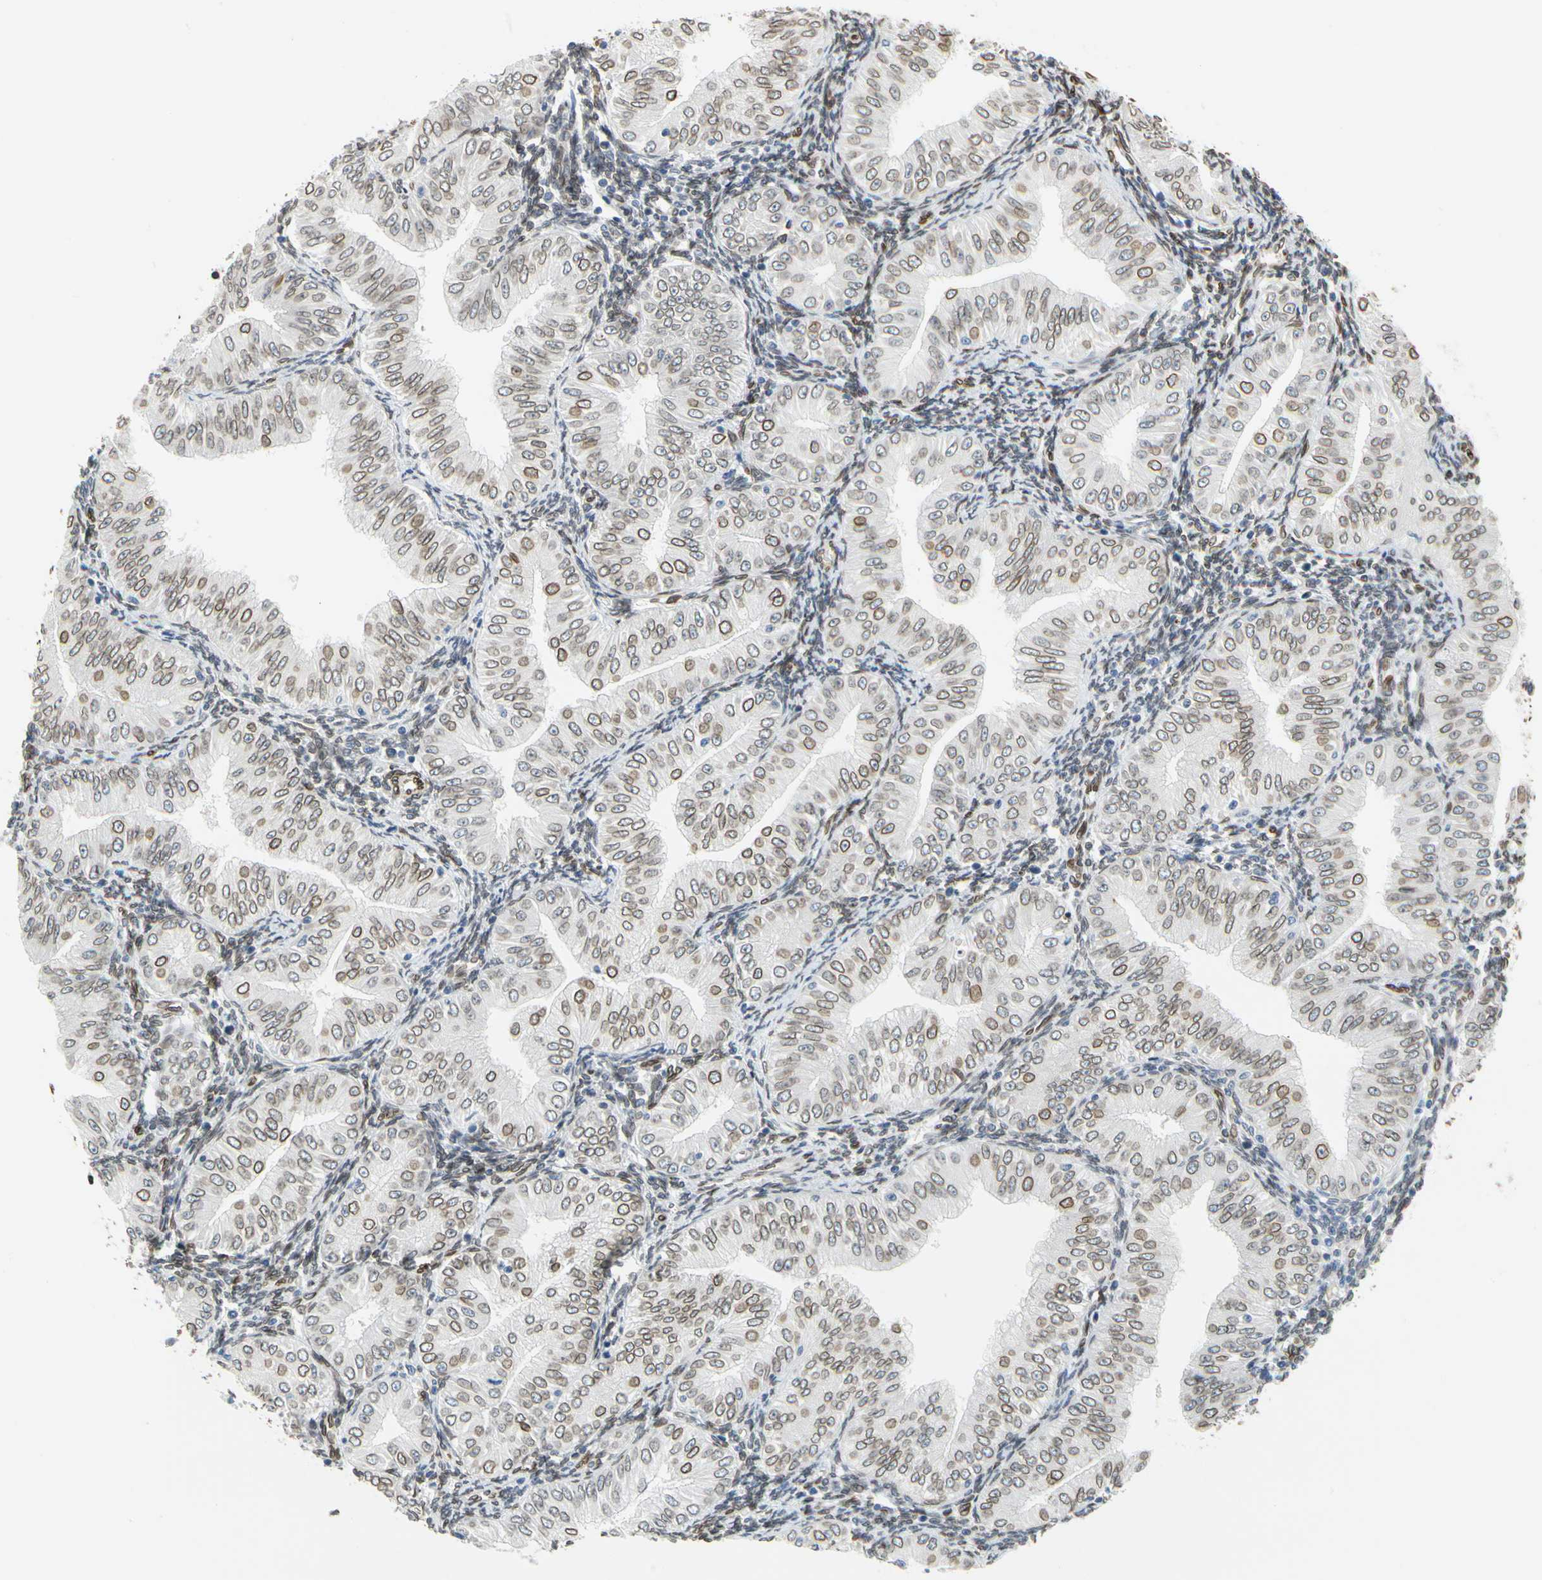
{"staining": {"intensity": "moderate", "quantity": "25%-75%", "location": "cytoplasmic/membranous,nuclear"}, "tissue": "endometrial cancer", "cell_type": "Tumor cells", "image_type": "cancer", "snomed": [{"axis": "morphology", "description": "Normal tissue, NOS"}, {"axis": "morphology", "description": "Adenocarcinoma, NOS"}, {"axis": "topography", "description": "Endometrium"}], "caption": "This is a histology image of IHC staining of endometrial cancer, which shows moderate expression in the cytoplasmic/membranous and nuclear of tumor cells.", "gene": "SUN1", "patient": {"sex": "female", "age": 53}}